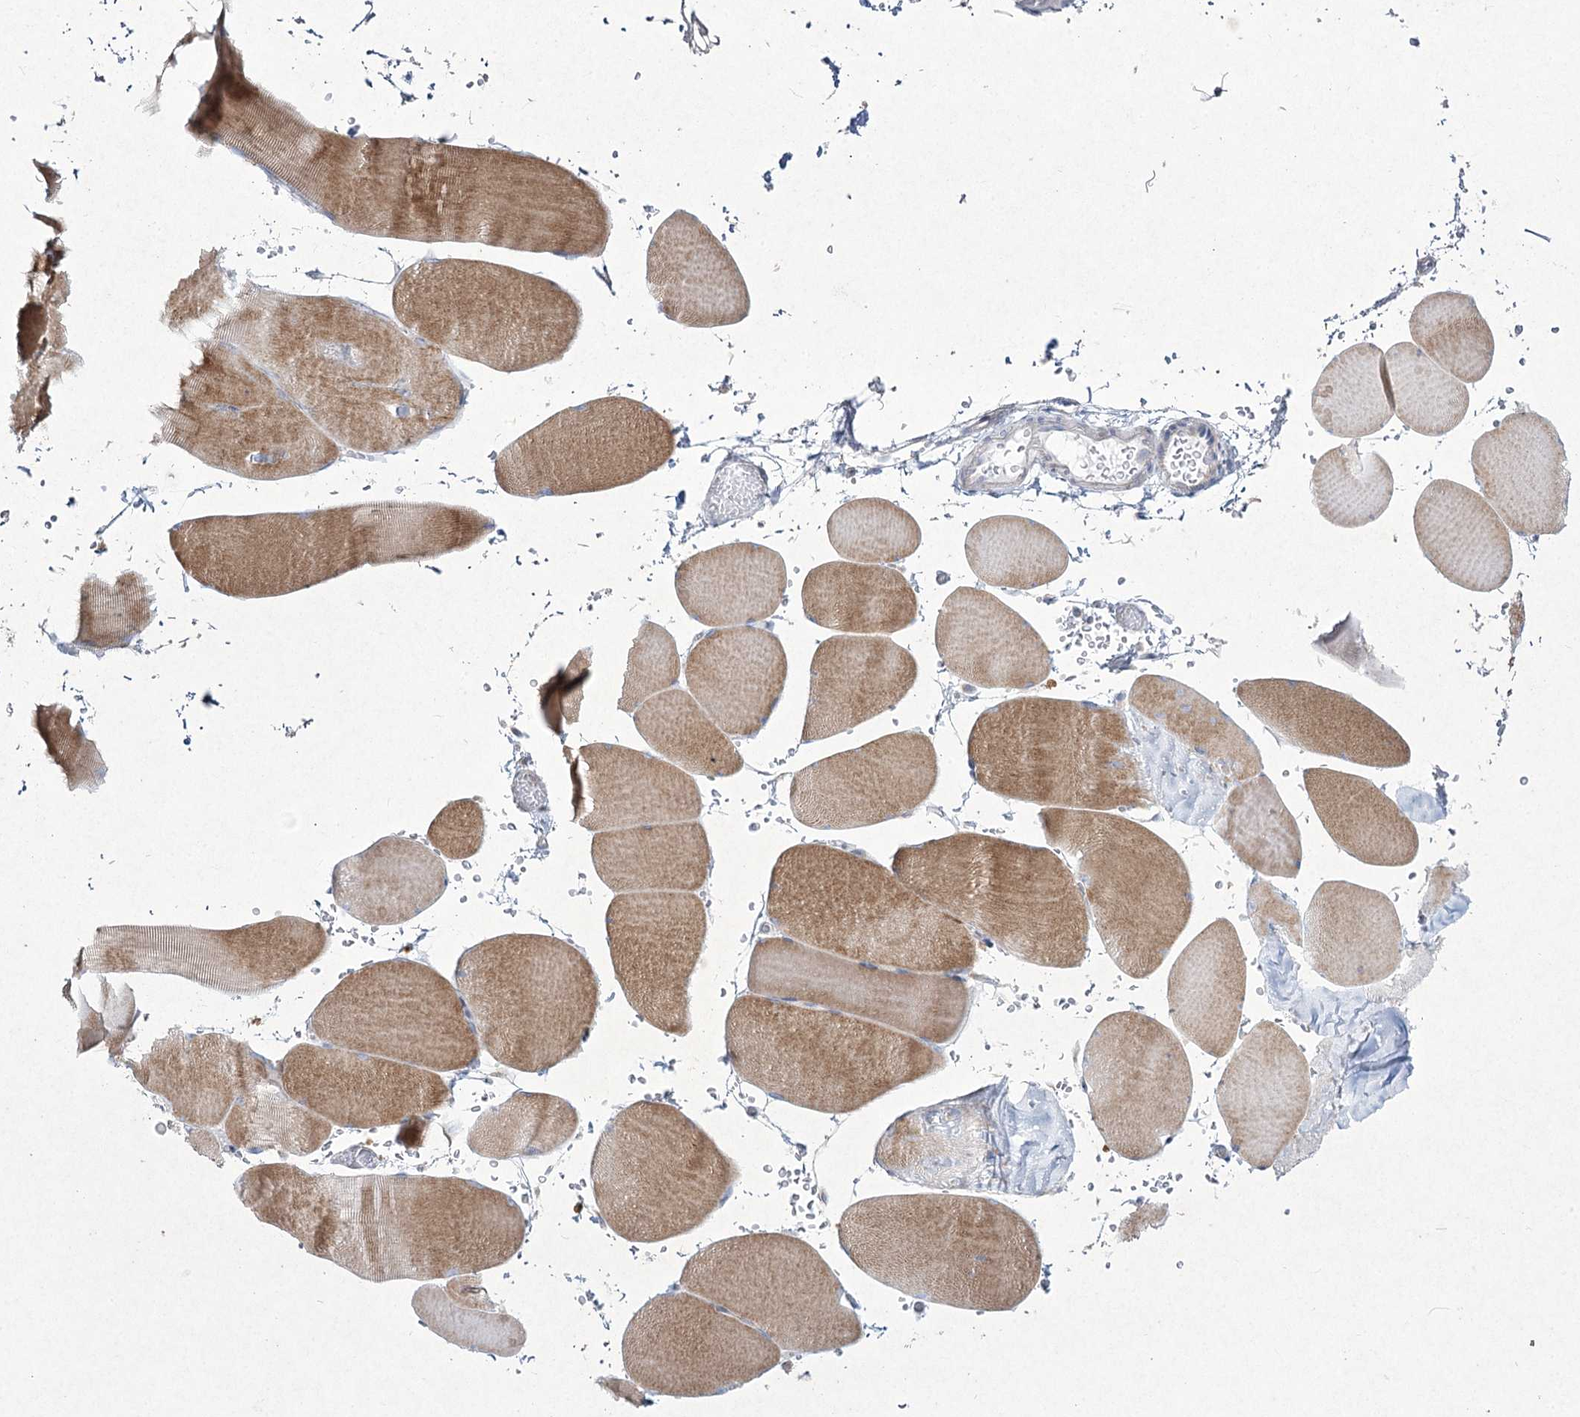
{"staining": {"intensity": "moderate", "quantity": ">75%", "location": "cytoplasmic/membranous"}, "tissue": "skeletal muscle", "cell_type": "Myocytes", "image_type": "normal", "snomed": [{"axis": "morphology", "description": "Normal tissue, NOS"}, {"axis": "topography", "description": "Skeletal muscle"}, {"axis": "topography", "description": "Head-Neck"}], "caption": "The micrograph demonstrates immunohistochemical staining of unremarkable skeletal muscle. There is moderate cytoplasmic/membranous staining is present in approximately >75% of myocytes. (DAB = brown stain, brightfield microscopy at high magnification).", "gene": "NIPAL4", "patient": {"sex": "male", "age": 66}}